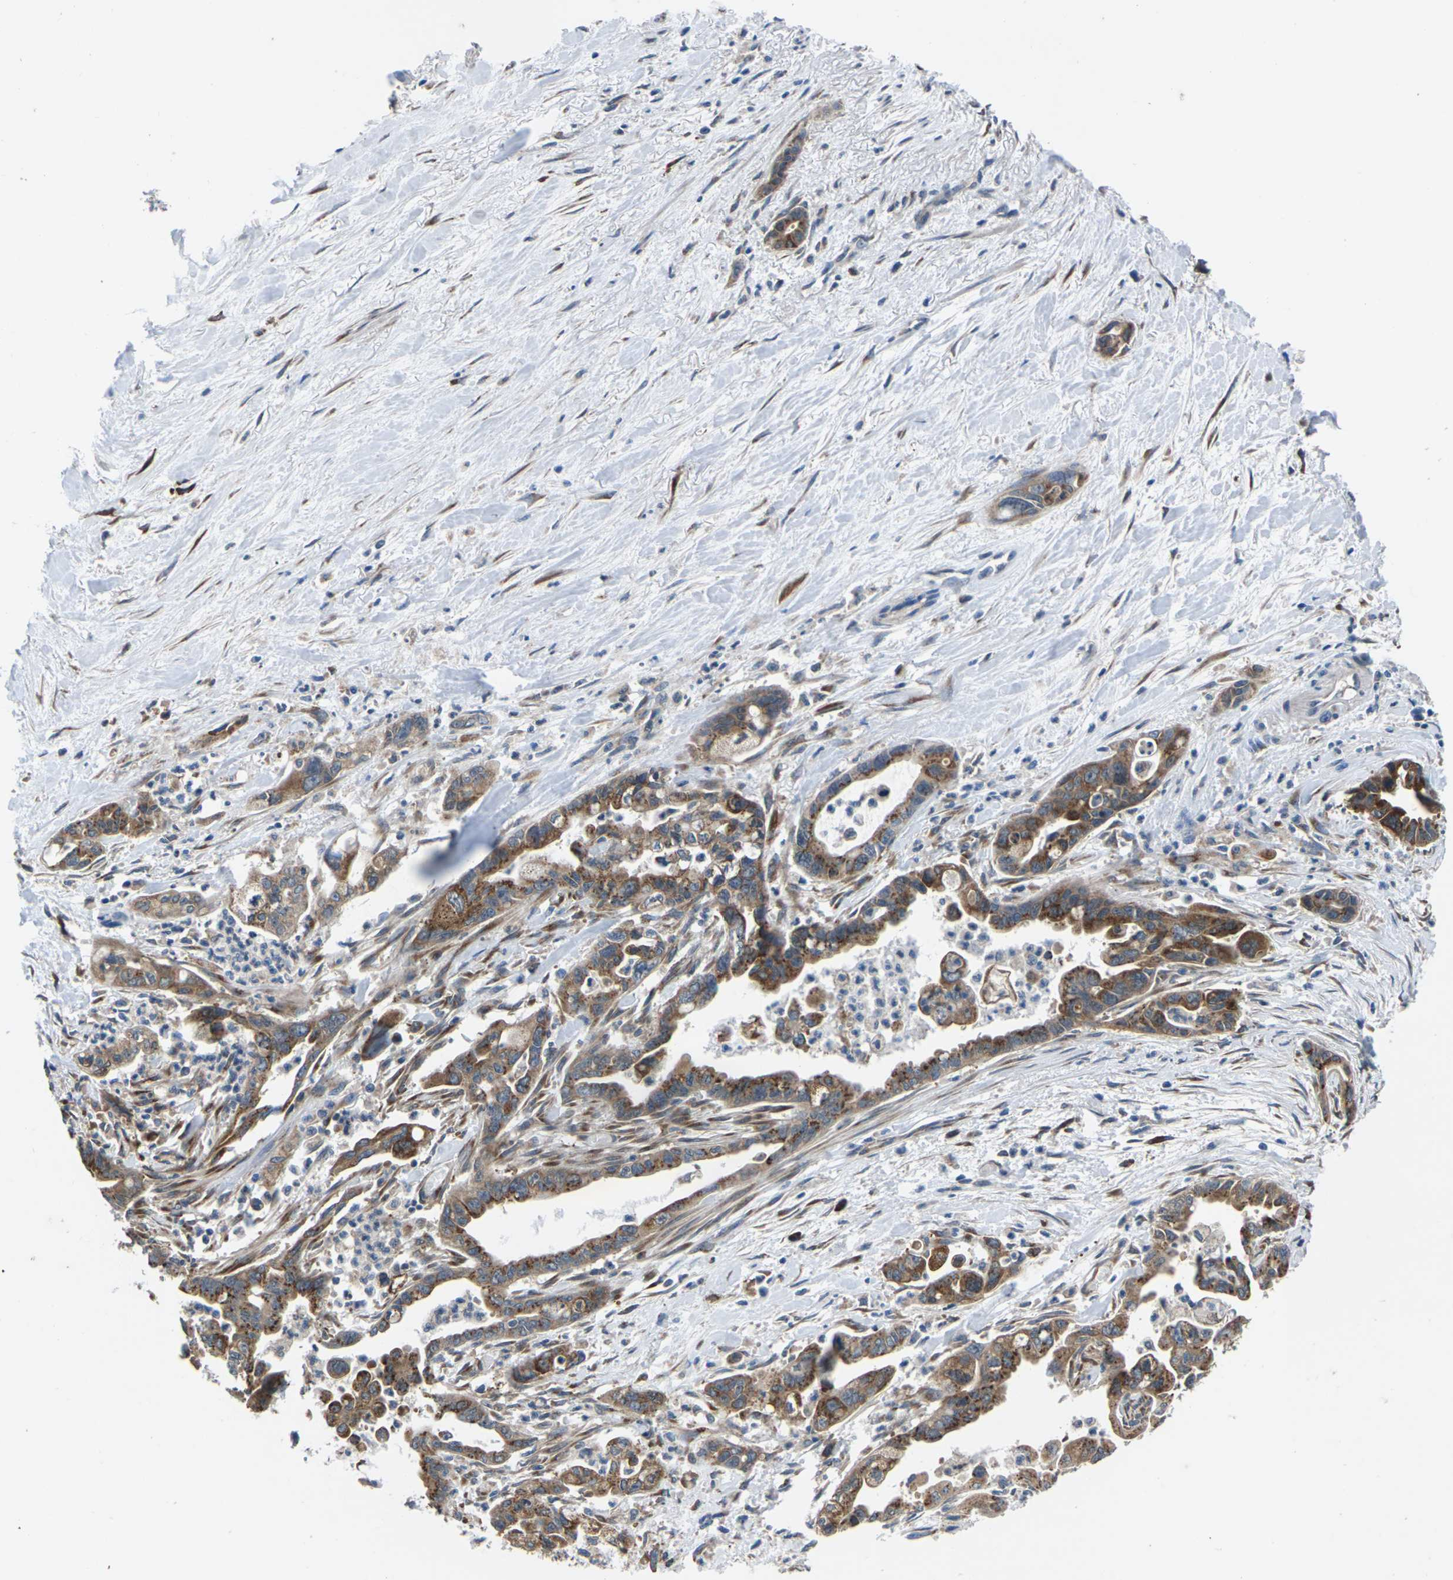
{"staining": {"intensity": "moderate", "quantity": ">75%", "location": "cytoplasmic/membranous"}, "tissue": "pancreatic cancer", "cell_type": "Tumor cells", "image_type": "cancer", "snomed": [{"axis": "morphology", "description": "Adenocarcinoma, NOS"}, {"axis": "topography", "description": "Pancreas"}], "caption": "There is medium levels of moderate cytoplasmic/membranous expression in tumor cells of pancreatic cancer, as demonstrated by immunohistochemical staining (brown color).", "gene": "GABRP", "patient": {"sex": "male", "age": 70}}